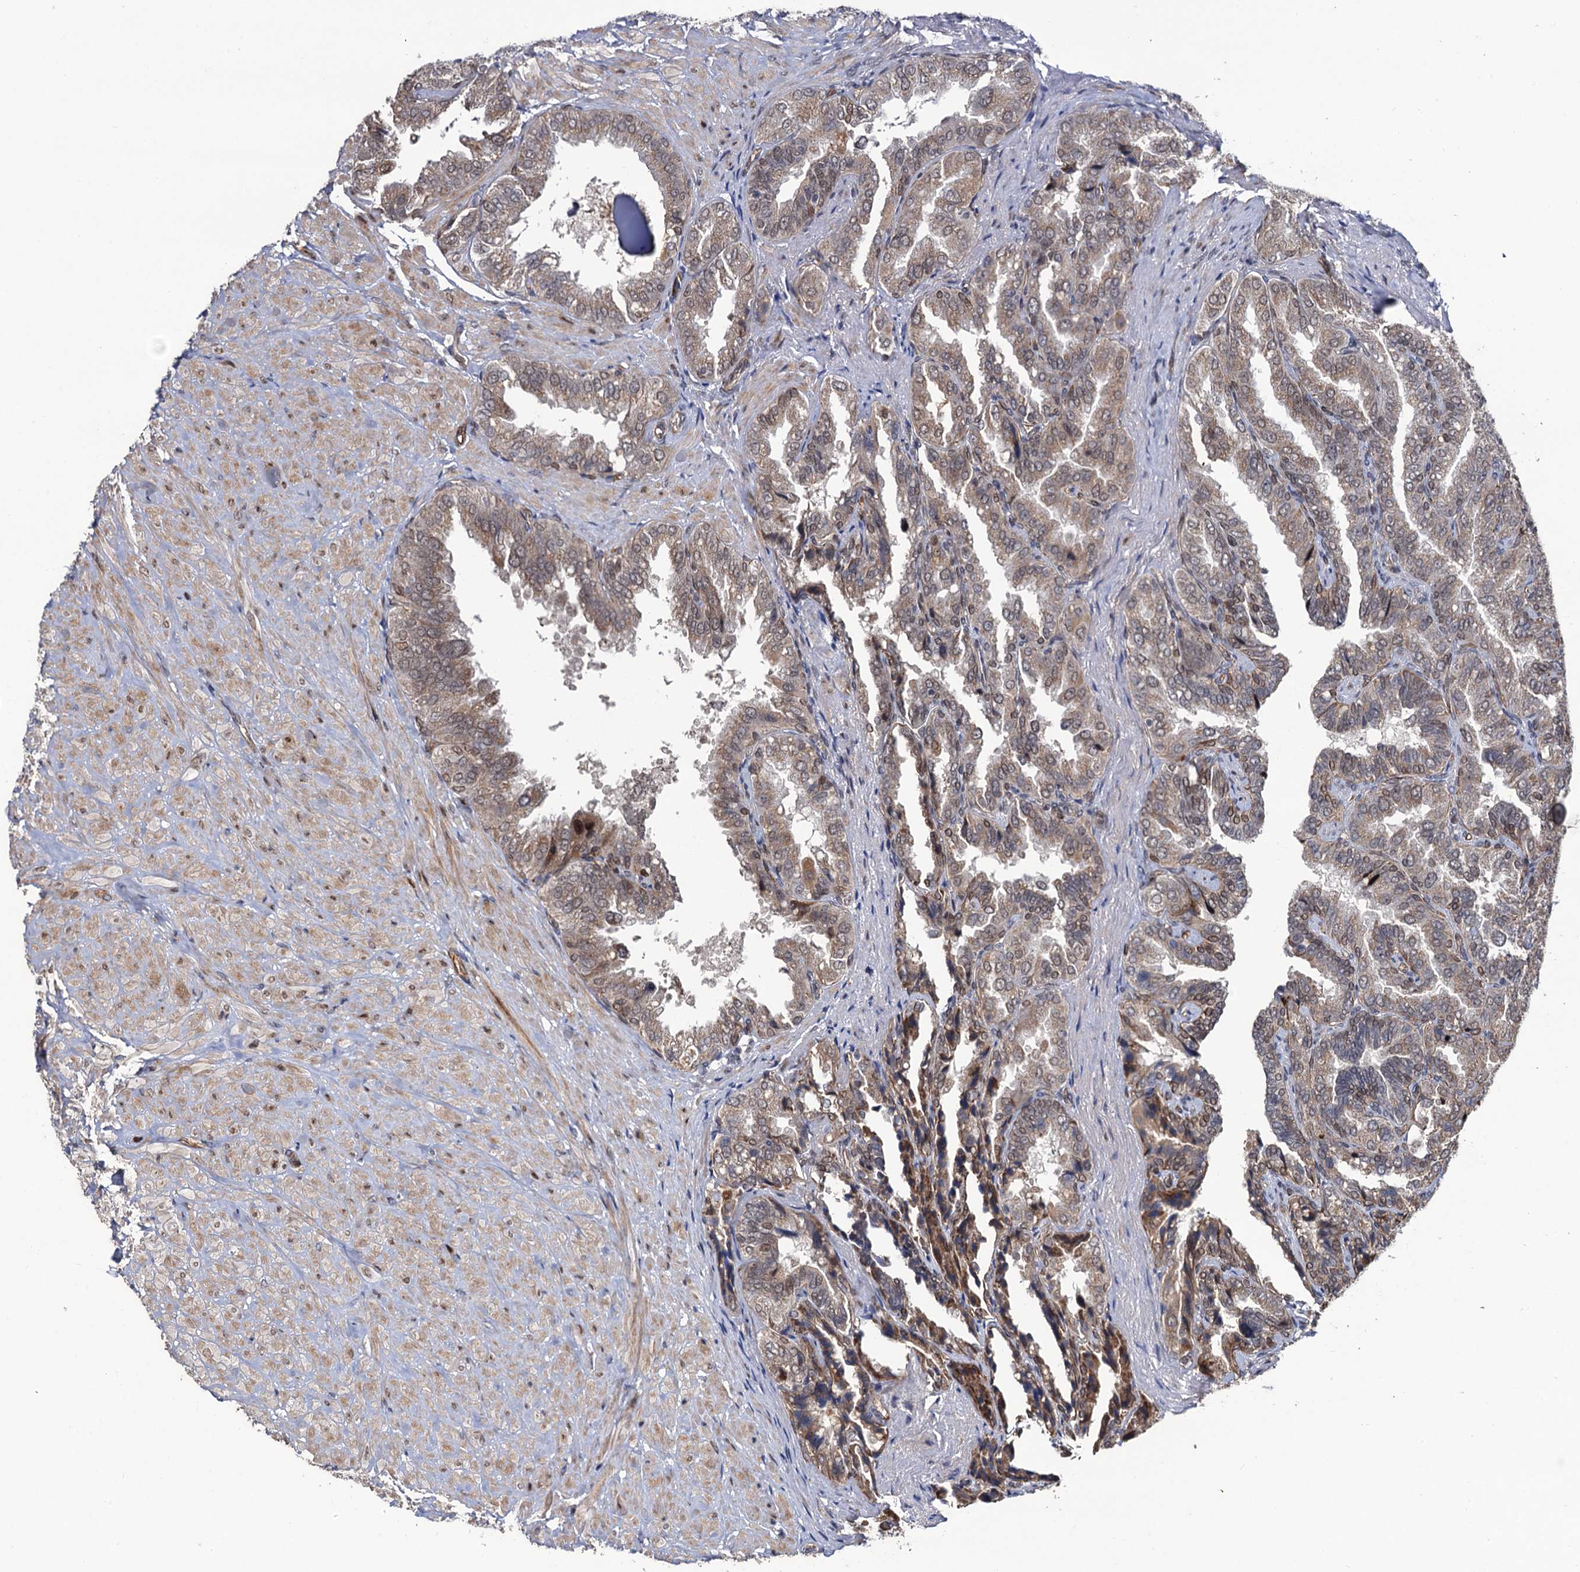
{"staining": {"intensity": "moderate", "quantity": "25%-75%", "location": "cytoplasmic/membranous,nuclear"}, "tissue": "seminal vesicle", "cell_type": "Glandular cells", "image_type": "normal", "snomed": [{"axis": "morphology", "description": "Normal tissue, NOS"}, {"axis": "topography", "description": "Seminal veicle"}, {"axis": "topography", "description": "Peripheral nerve tissue"}], "caption": "Glandular cells demonstrate moderate cytoplasmic/membranous,nuclear positivity in about 25%-75% of cells in benign seminal vesicle. The protein is shown in brown color, while the nuclei are stained blue.", "gene": "LRRC63", "patient": {"sex": "male", "age": 63}}